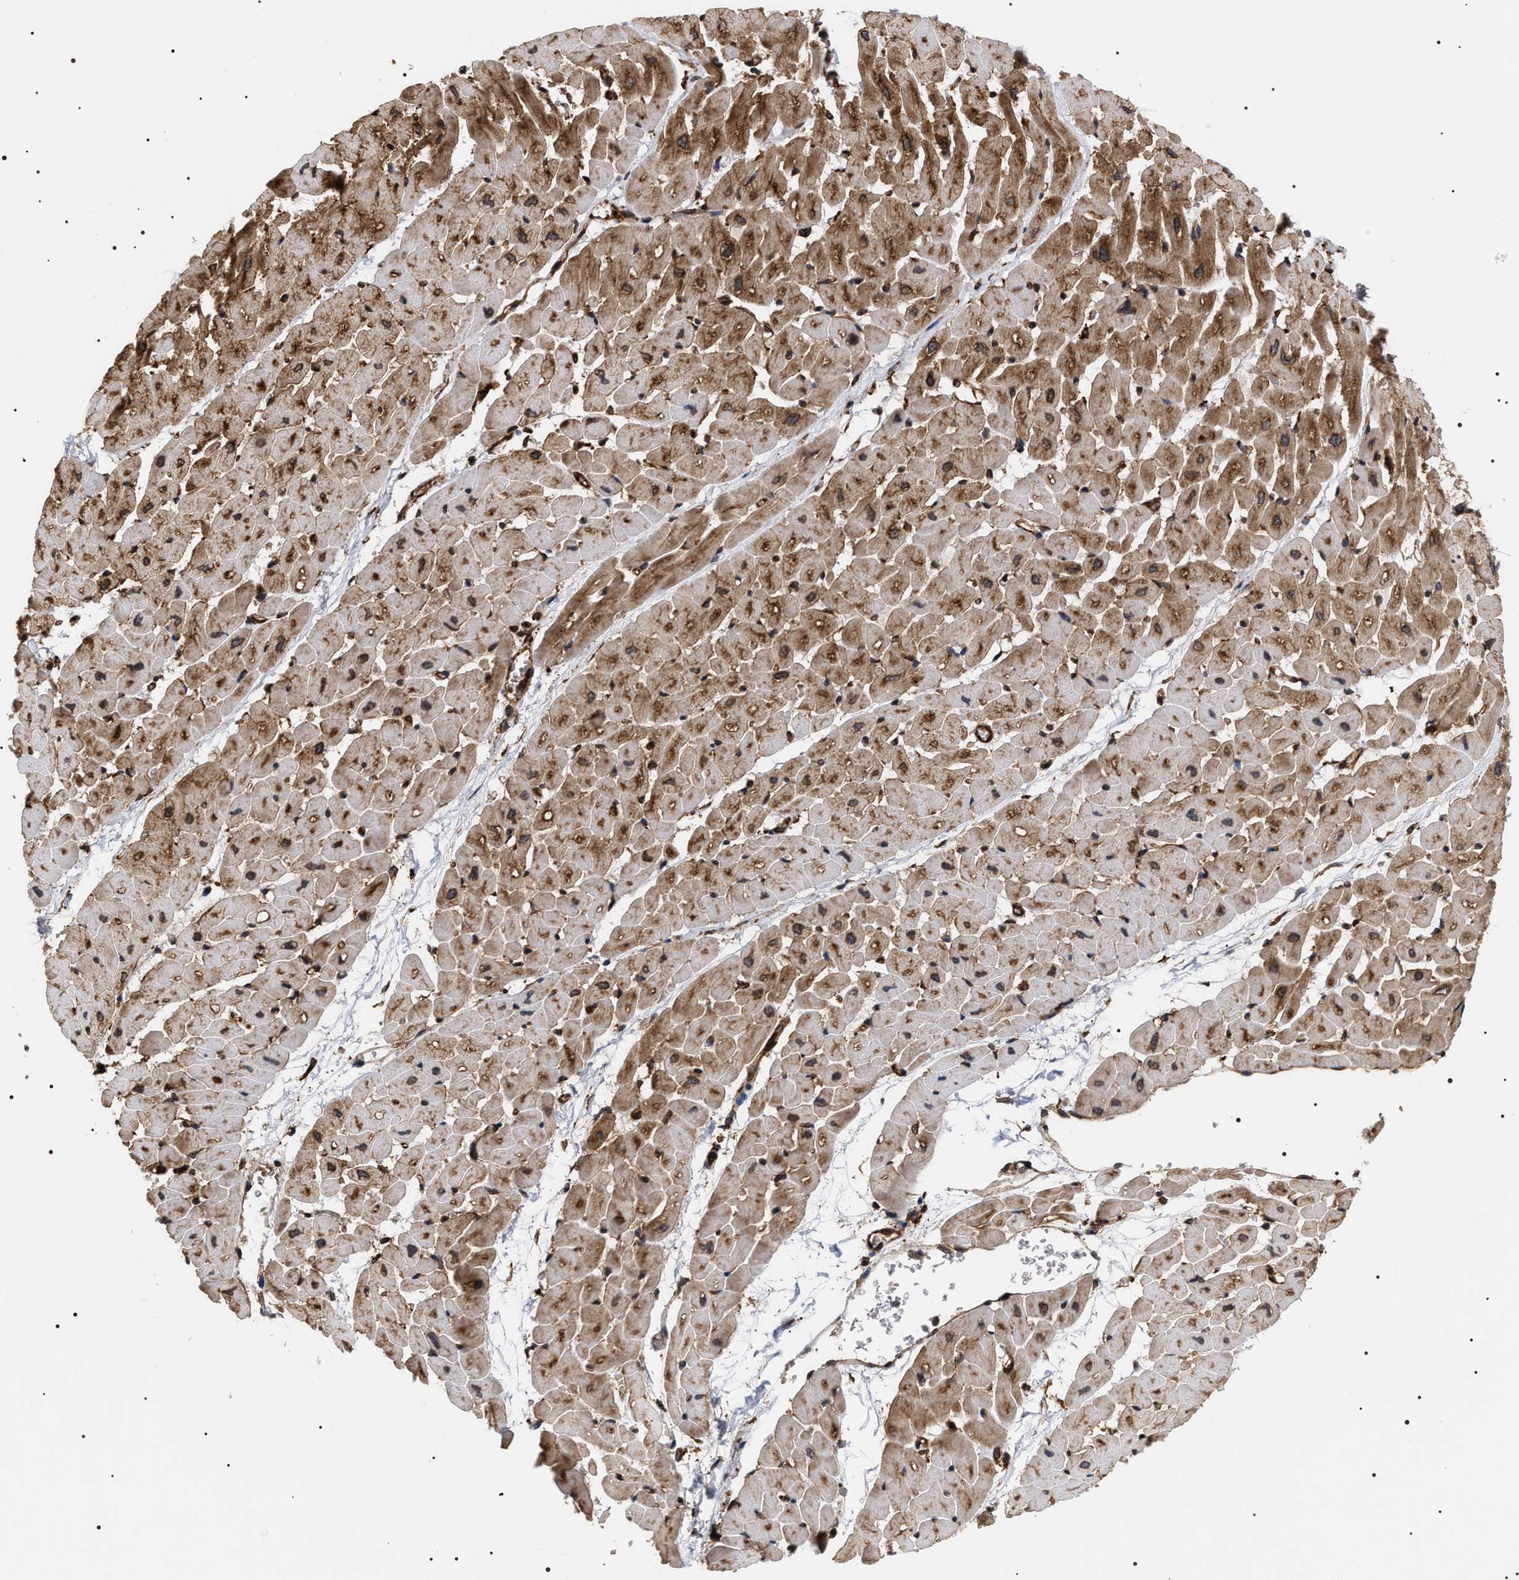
{"staining": {"intensity": "moderate", "quantity": "25%-75%", "location": "cytoplasmic/membranous"}, "tissue": "heart muscle", "cell_type": "Cardiomyocytes", "image_type": "normal", "snomed": [{"axis": "morphology", "description": "Normal tissue, NOS"}, {"axis": "topography", "description": "Heart"}], "caption": "Protein expression analysis of unremarkable heart muscle demonstrates moderate cytoplasmic/membranous positivity in about 25%-75% of cardiomyocytes.", "gene": "SERBP1", "patient": {"sex": "male", "age": 45}}